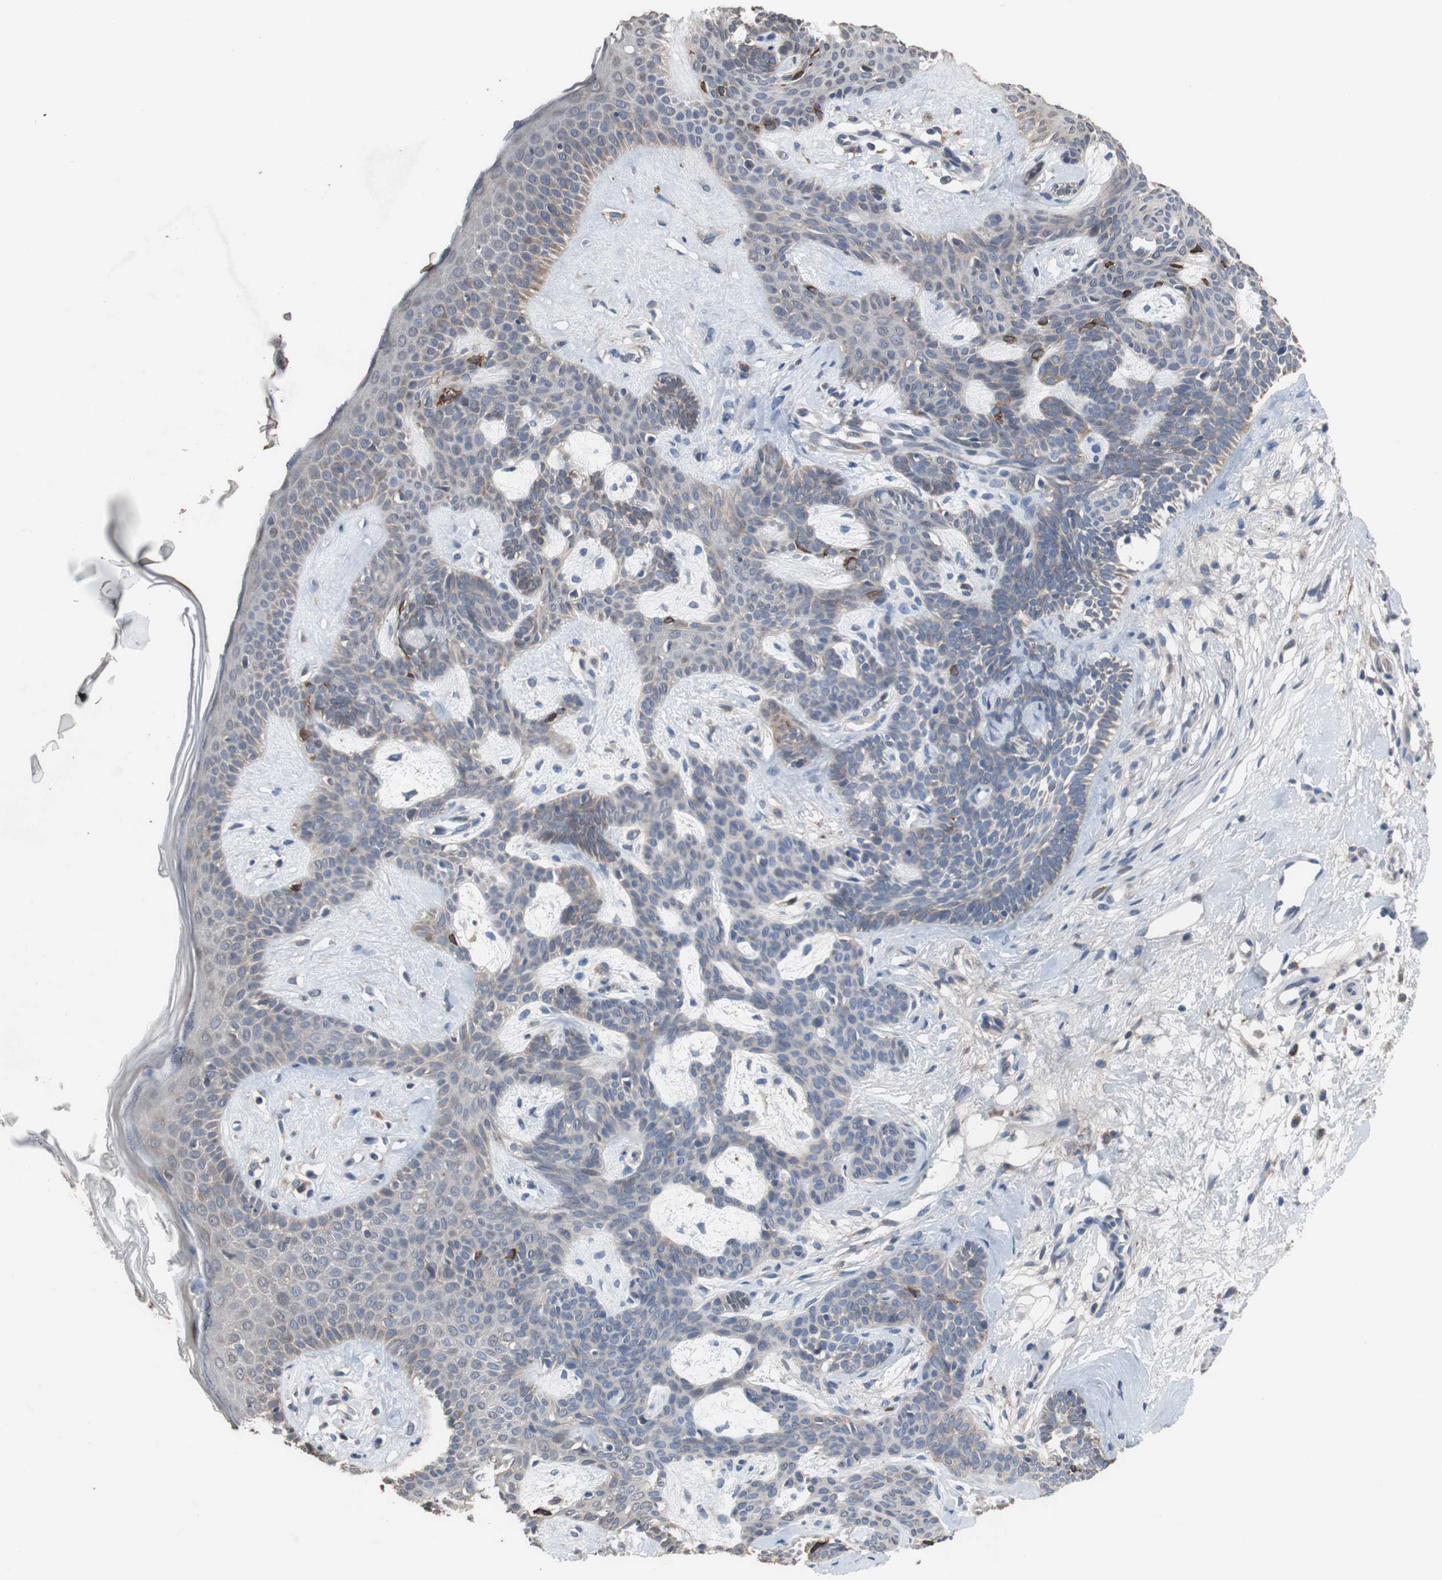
{"staining": {"intensity": "weak", "quantity": "25%-75%", "location": "cytoplasmic/membranous"}, "tissue": "skin cancer", "cell_type": "Tumor cells", "image_type": "cancer", "snomed": [{"axis": "morphology", "description": "Developmental malformation"}, {"axis": "morphology", "description": "Basal cell carcinoma"}, {"axis": "topography", "description": "Skin"}], "caption": "Protein expression analysis of human skin cancer reveals weak cytoplasmic/membranous positivity in approximately 25%-75% of tumor cells.", "gene": "USP10", "patient": {"sex": "female", "age": 62}}